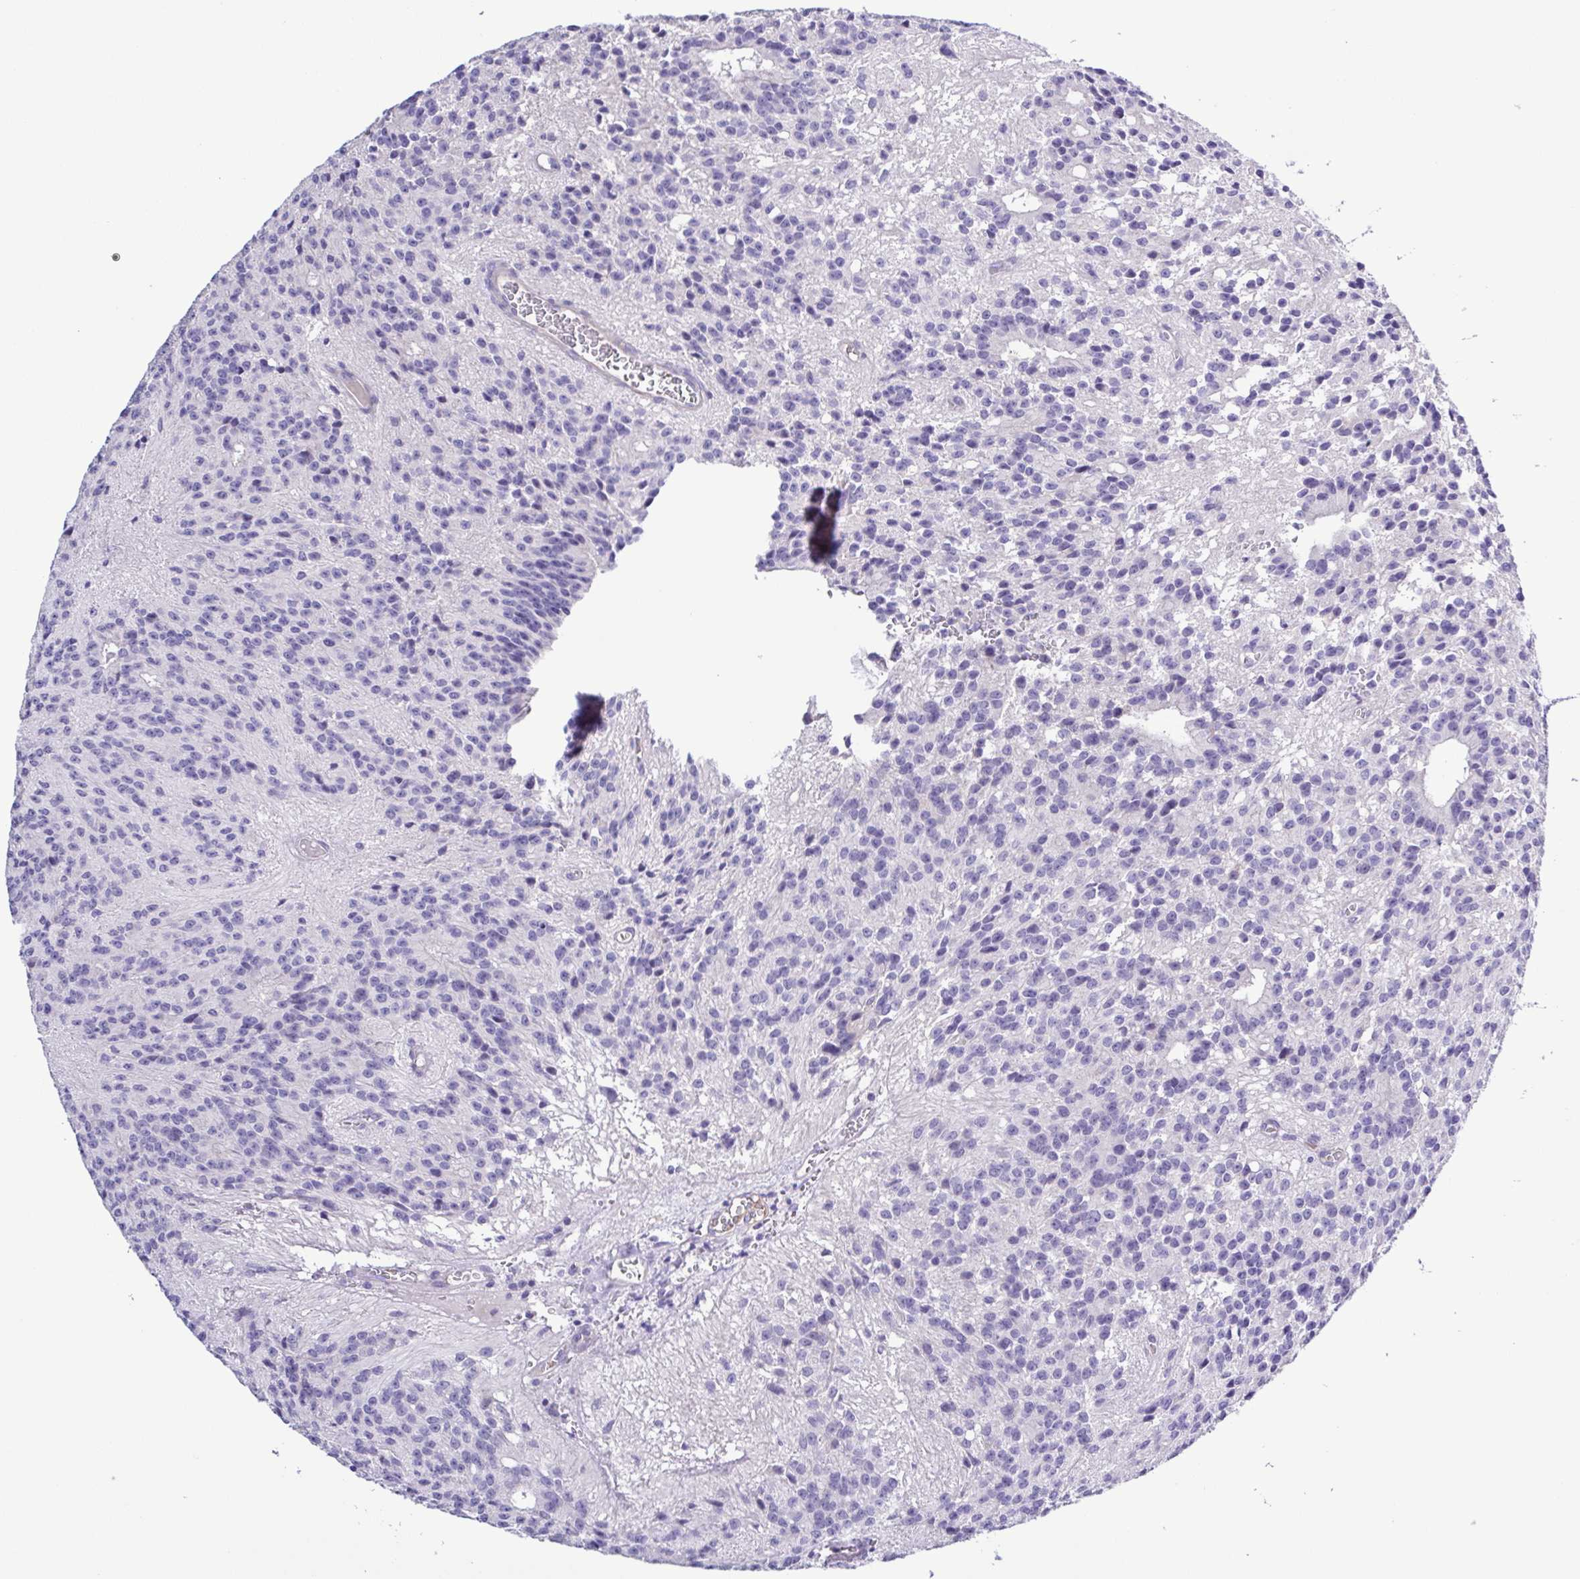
{"staining": {"intensity": "negative", "quantity": "none", "location": "none"}, "tissue": "glioma", "cell_type": "Tumor cells", "image_type": "cancer", "snomed": [{"axis": "morphology", "description": "Glioma, malignant, Low grade"}, {"axis": "topography", "description": "Brain"}], "caption": "The image reveals no significant staining in tumor cells of glioma. The staining was performed using DAB to visualize the protein expression in brown, while the nuclei were stained in blue with hematoxylin (Magnification: 20x).", "gene": "GABBR2", "patient": {"sex": "male", "age": 31}}